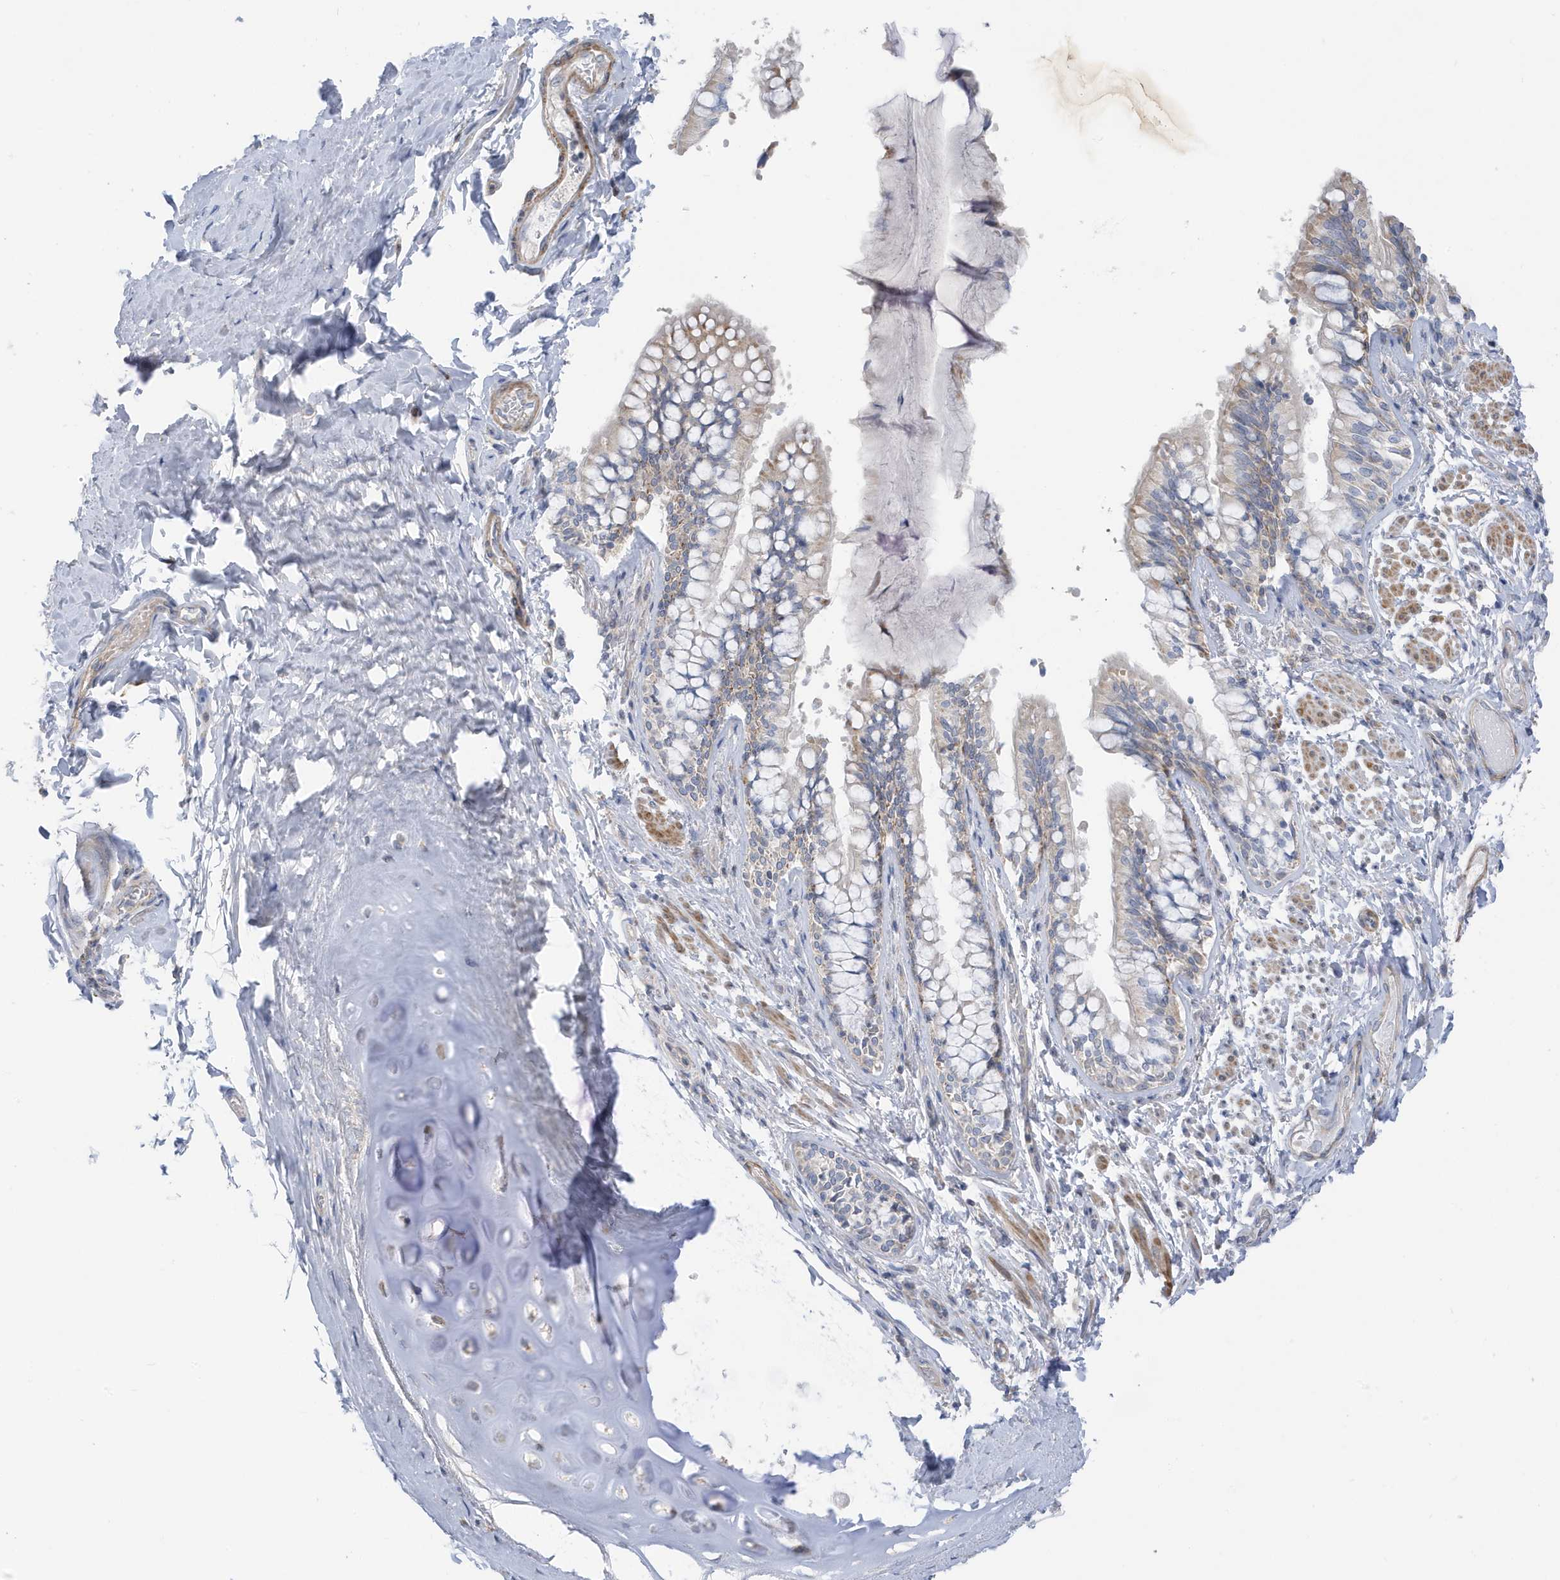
{"staining": {"intensity": "weak", "quantity": "<25%", "location": "cytoplasmic/membranous"}, "tissue": "bronchus", "cell_type": "Respiratory epithelial cells", "image_type": "normal", "snomed": [{"axis": "morphology", "description": "Normal tissue, NOS"}, {"axis": "morphology", "description": "Inflammation, NOS"}, {"axis": "topography", "description": "Lung"}], "caption": "An image of bronchus stained for a protein shows no brown staining in respiratory epithelial cells. (Brightfield microscopy of DAB (3,3'-diaminobenzidine) immunohistochemistry at high magnification).", "gene": "ATP13A5", "patient": {"sex": "female", "age": 46}}